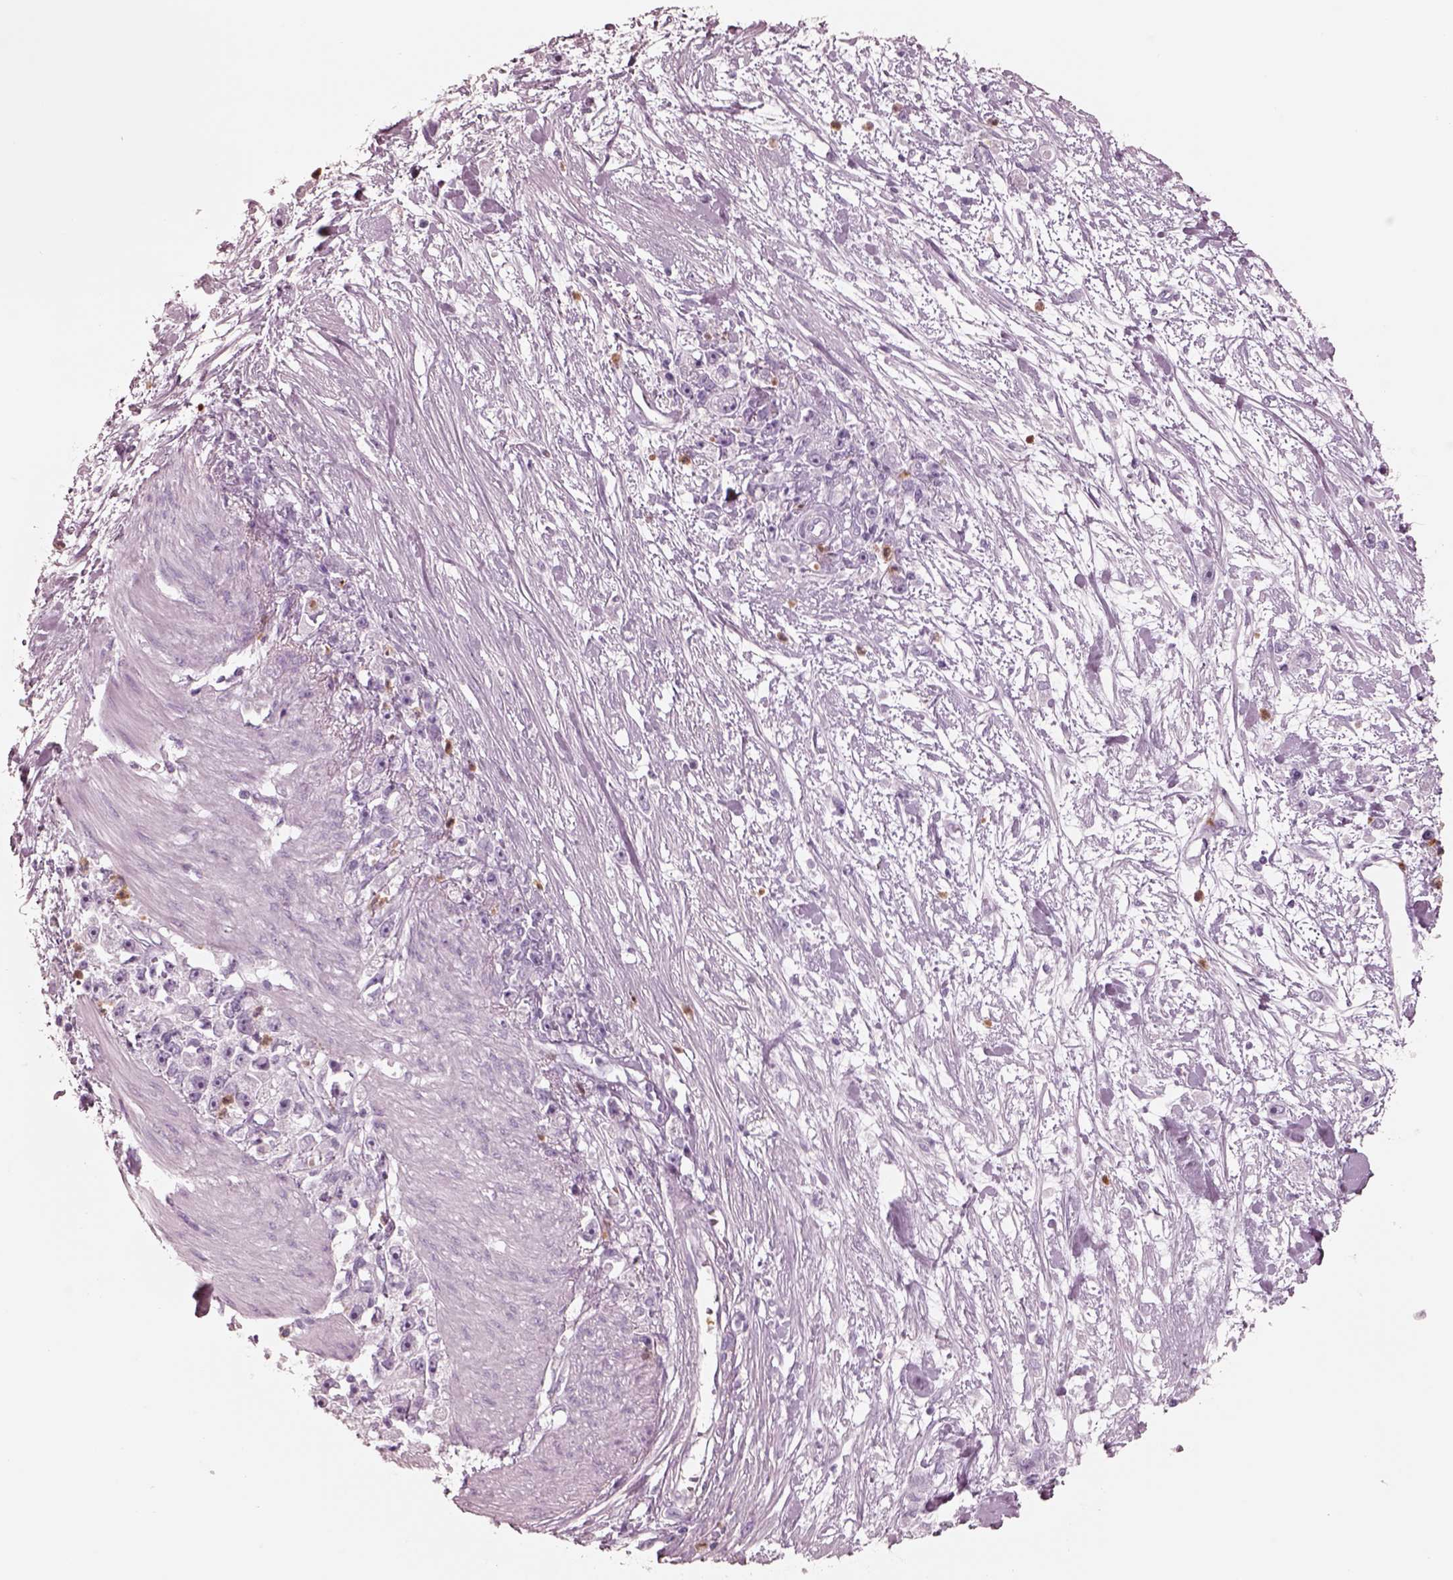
{"staining": {"intensity": "negative", "quantity": "none", "location": "none"}, "tissue": "stomach cancer", "cell_type": "Tumor cells", "image_type": "cancer", "snomed": [{"axis": "morphology", "description": "Adenocarcinoma, NOS"}, {"axis": "topography", "description": "Stomach"}], "caption": "IHC of human stomach cancer (adenocarcinoma) demonstrates no staining in tumor cells.", "gene": "ELANE", "patient": {"sex": "female", "age": 59}}